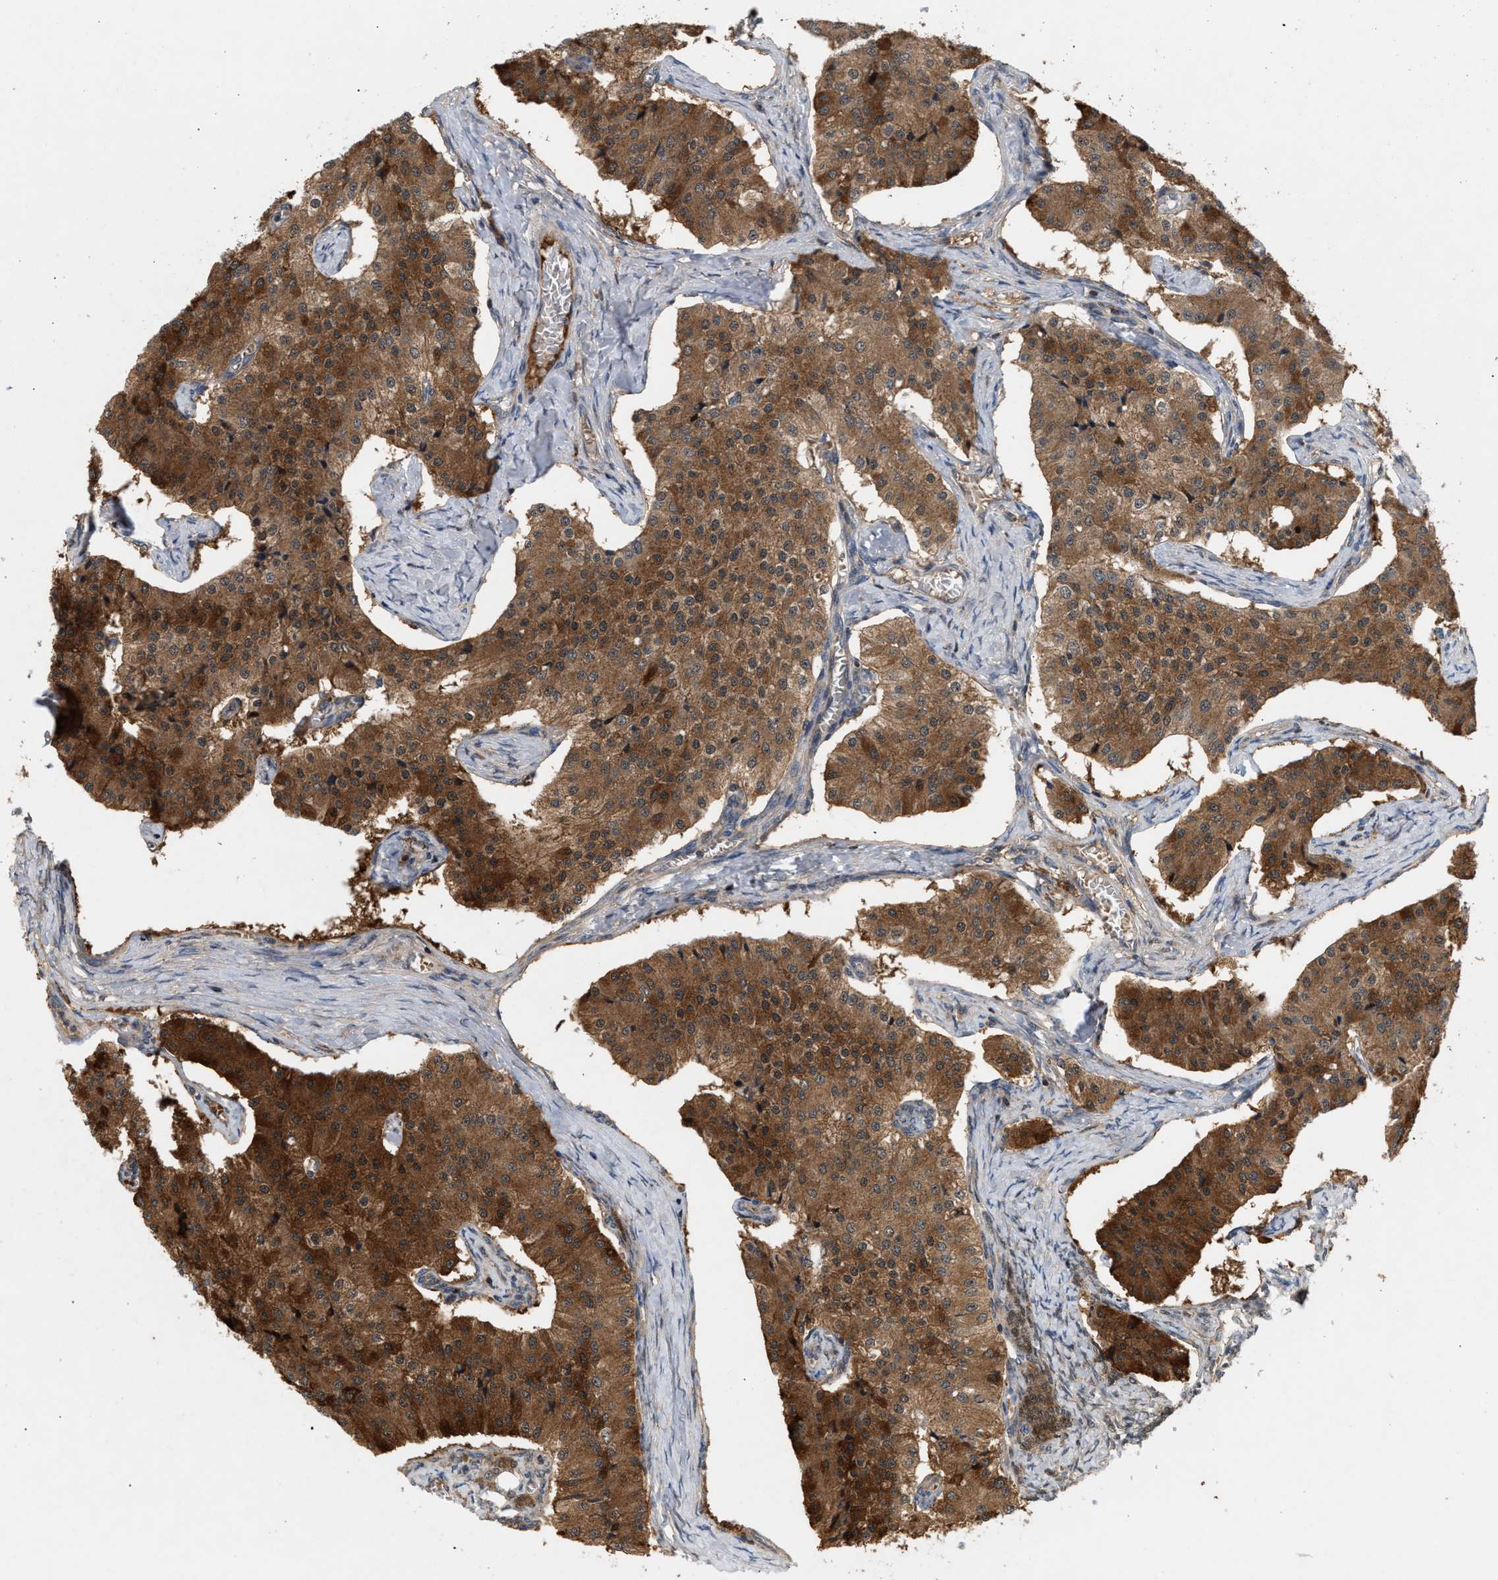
{"staining": {"intensity": "strong", "quantity": ">75%", "location": "cytoplasmic/membranous"}, "tissue": "carcinoid", "cell_type": "Tumor cells", "image_type": "cancer", "snomed": [{"axis": "morphology", "description": "Carcinoid, malignant, NOS"}, {"axis": "topography", "description": "Colon"}], "caption": "A high amount of strong cytoplasmic/membranous staining is identified in approximately >75% of tumor cells in malignant carcinoid tissue.", "gene": "GLOD4", "patient": {"sex": "female", "age": 52}}